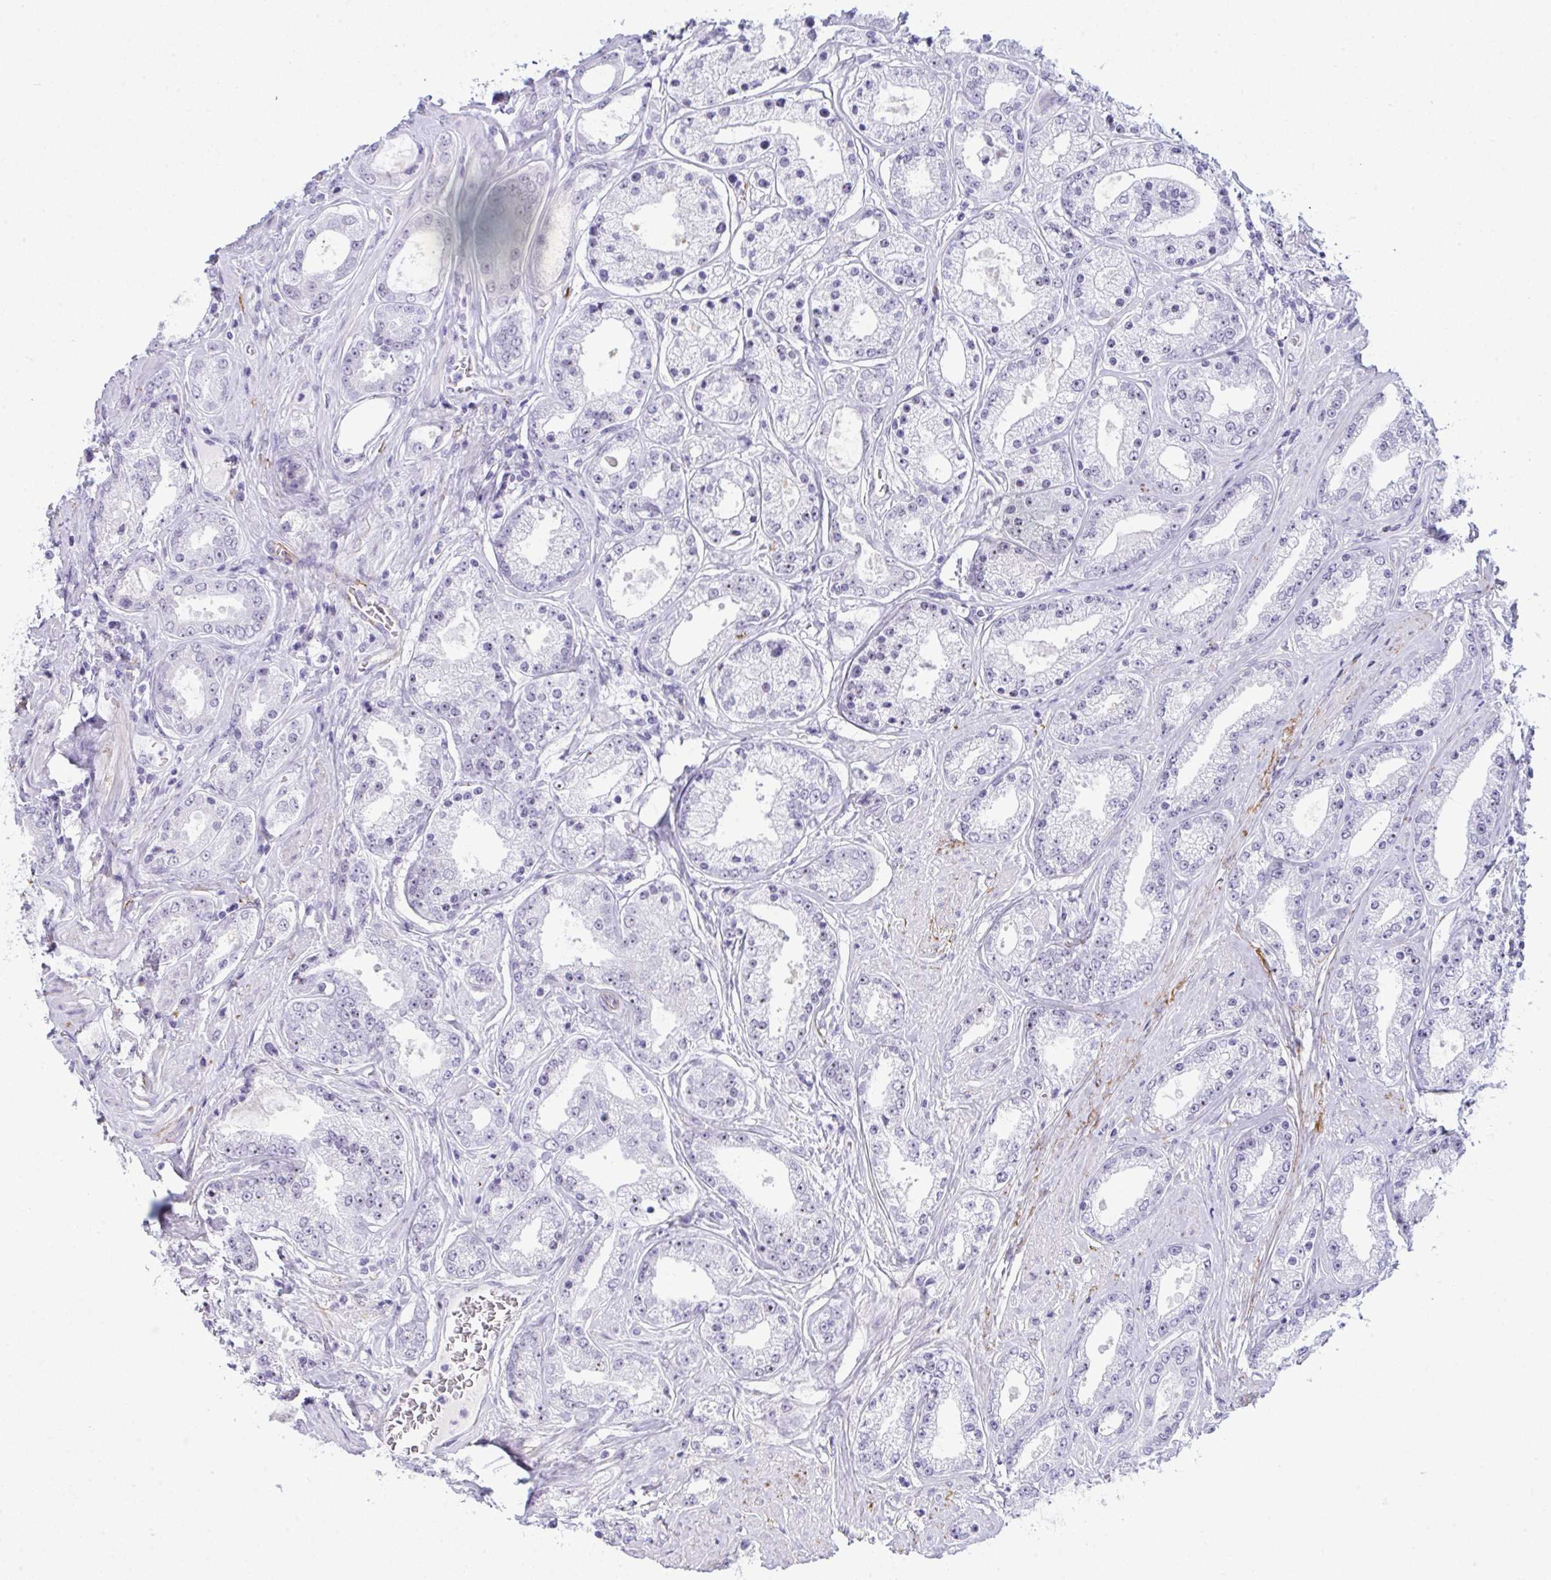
{"staining": {"intensity": "negative", "quantity": "none", "location": "none"}, "tissue": "prostate cancer", "cell_type": "Tumor cells", "image_type": "cancer", "snomed": [{"axis": "morphology", "description": "Adenocarcinoma, High grade"}, {"axis": "topography", "description": "Prostate"}], "caption": "This is an immunohistochemistry photomicrograph of human prostate cancer. There is no staining in tumor cells.", "gene": "ELN", "patient": {"sex": "male", "age": 66}}